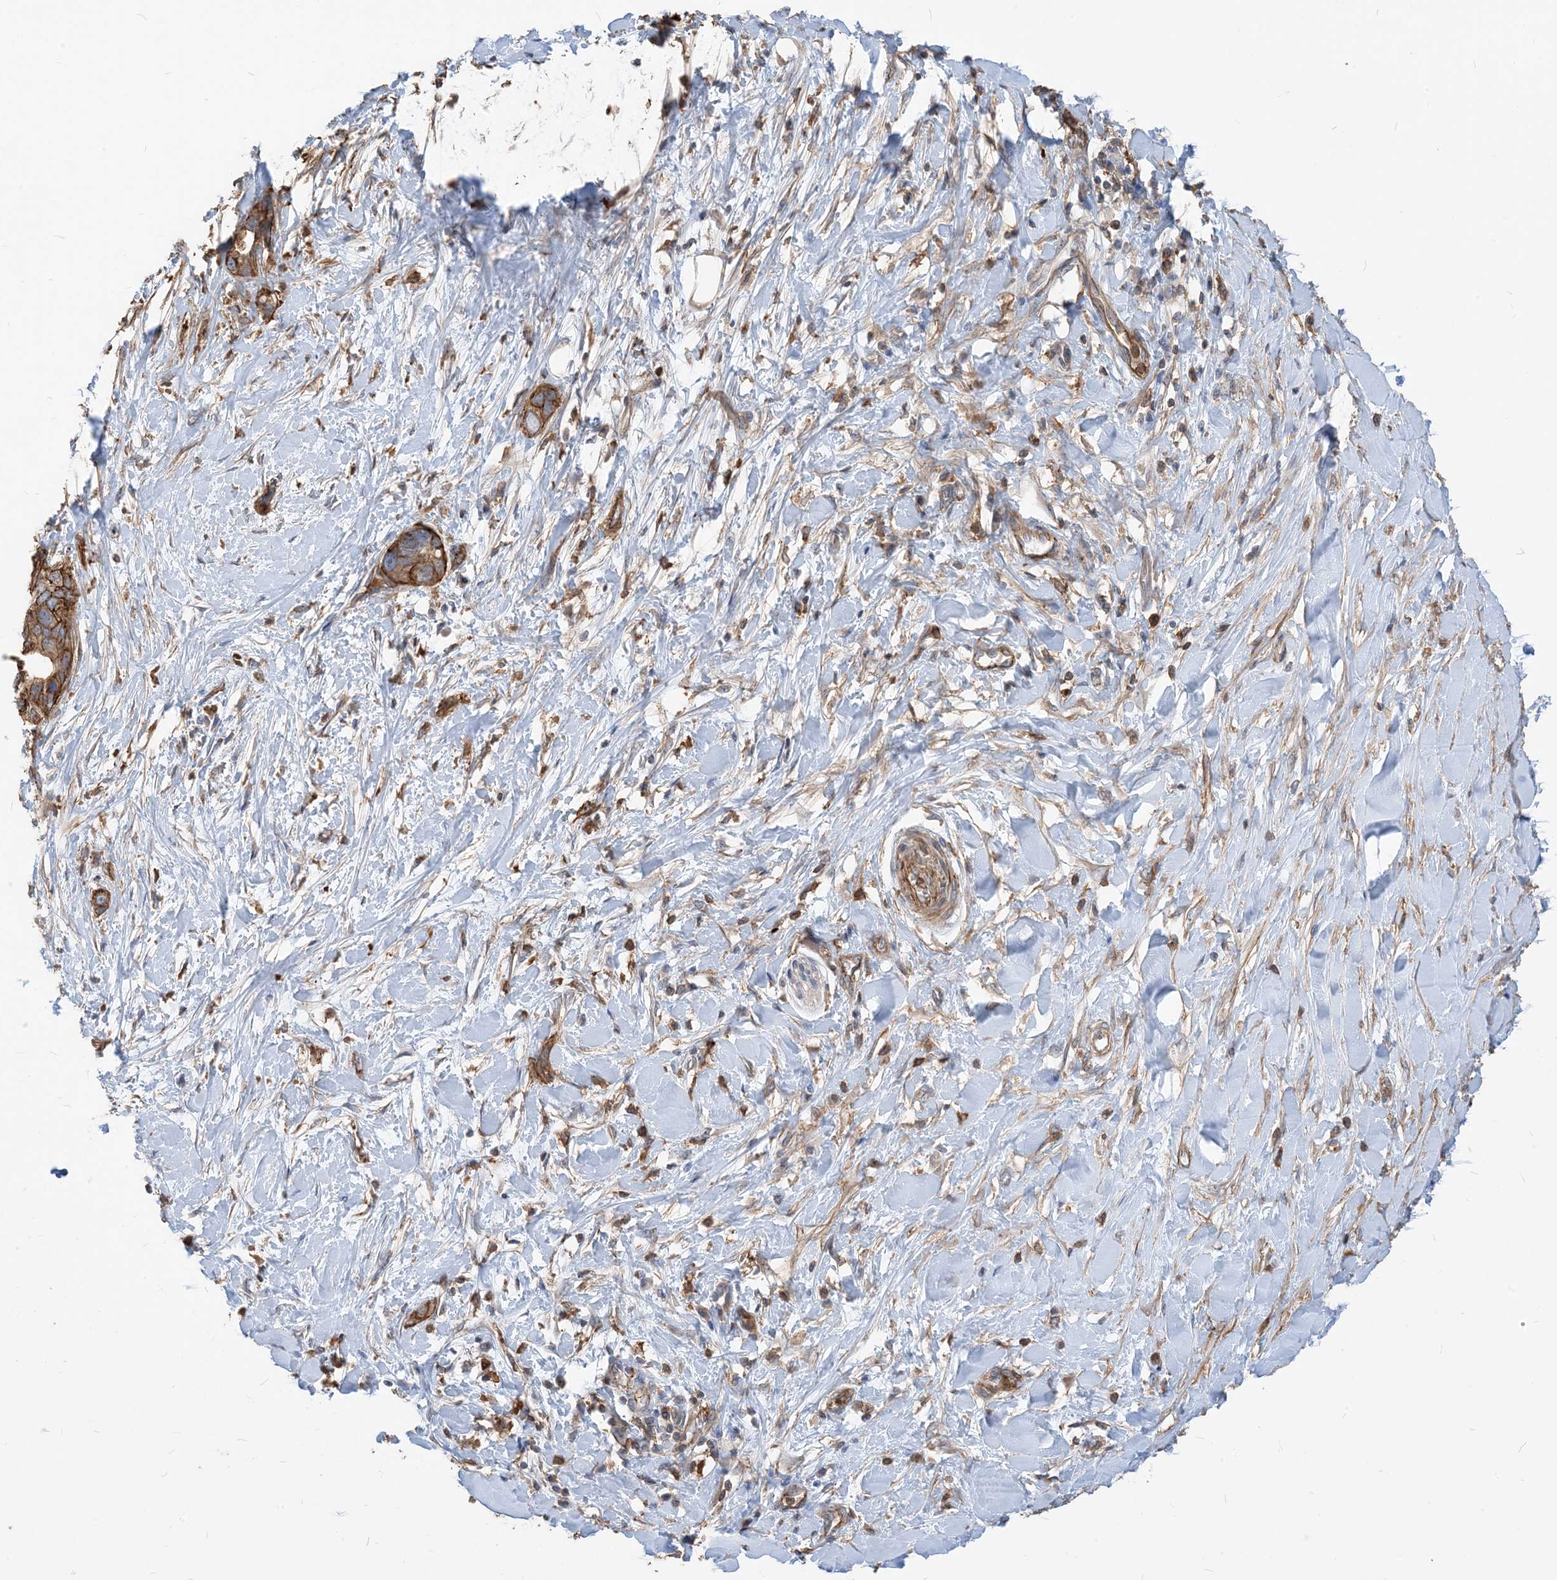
{"staining": {"intensity": "strong", "quantity": ">75%", "location": "cytoplasmic/membranous"}, "tissue": "pancreatic cancer", "cell_type": "Tumor cells", "image_type": "cancer", "snomed": [{"axis": "morphology", "description": "Normal tissue, NOS"}, {"axis": "morphology", "description": "Adenocarcinoma, NOS"}, {"axis": "topography", "description": "Pancreas"}, {"axis": "topography", "description": "Peripheral nerve tissue"}], "caption": "An IHC histopathology image of tumor tissue is shown. Protein staining in brown shows strong cytoplasmic/membranous positivity in pancreatic cancer within tumor cells. Immunohistochemistry stains the protein of interest in brown and the nuclei are stained blue.", "gene": "PARVG", "patient": {"sex": "male", "age": 59}}